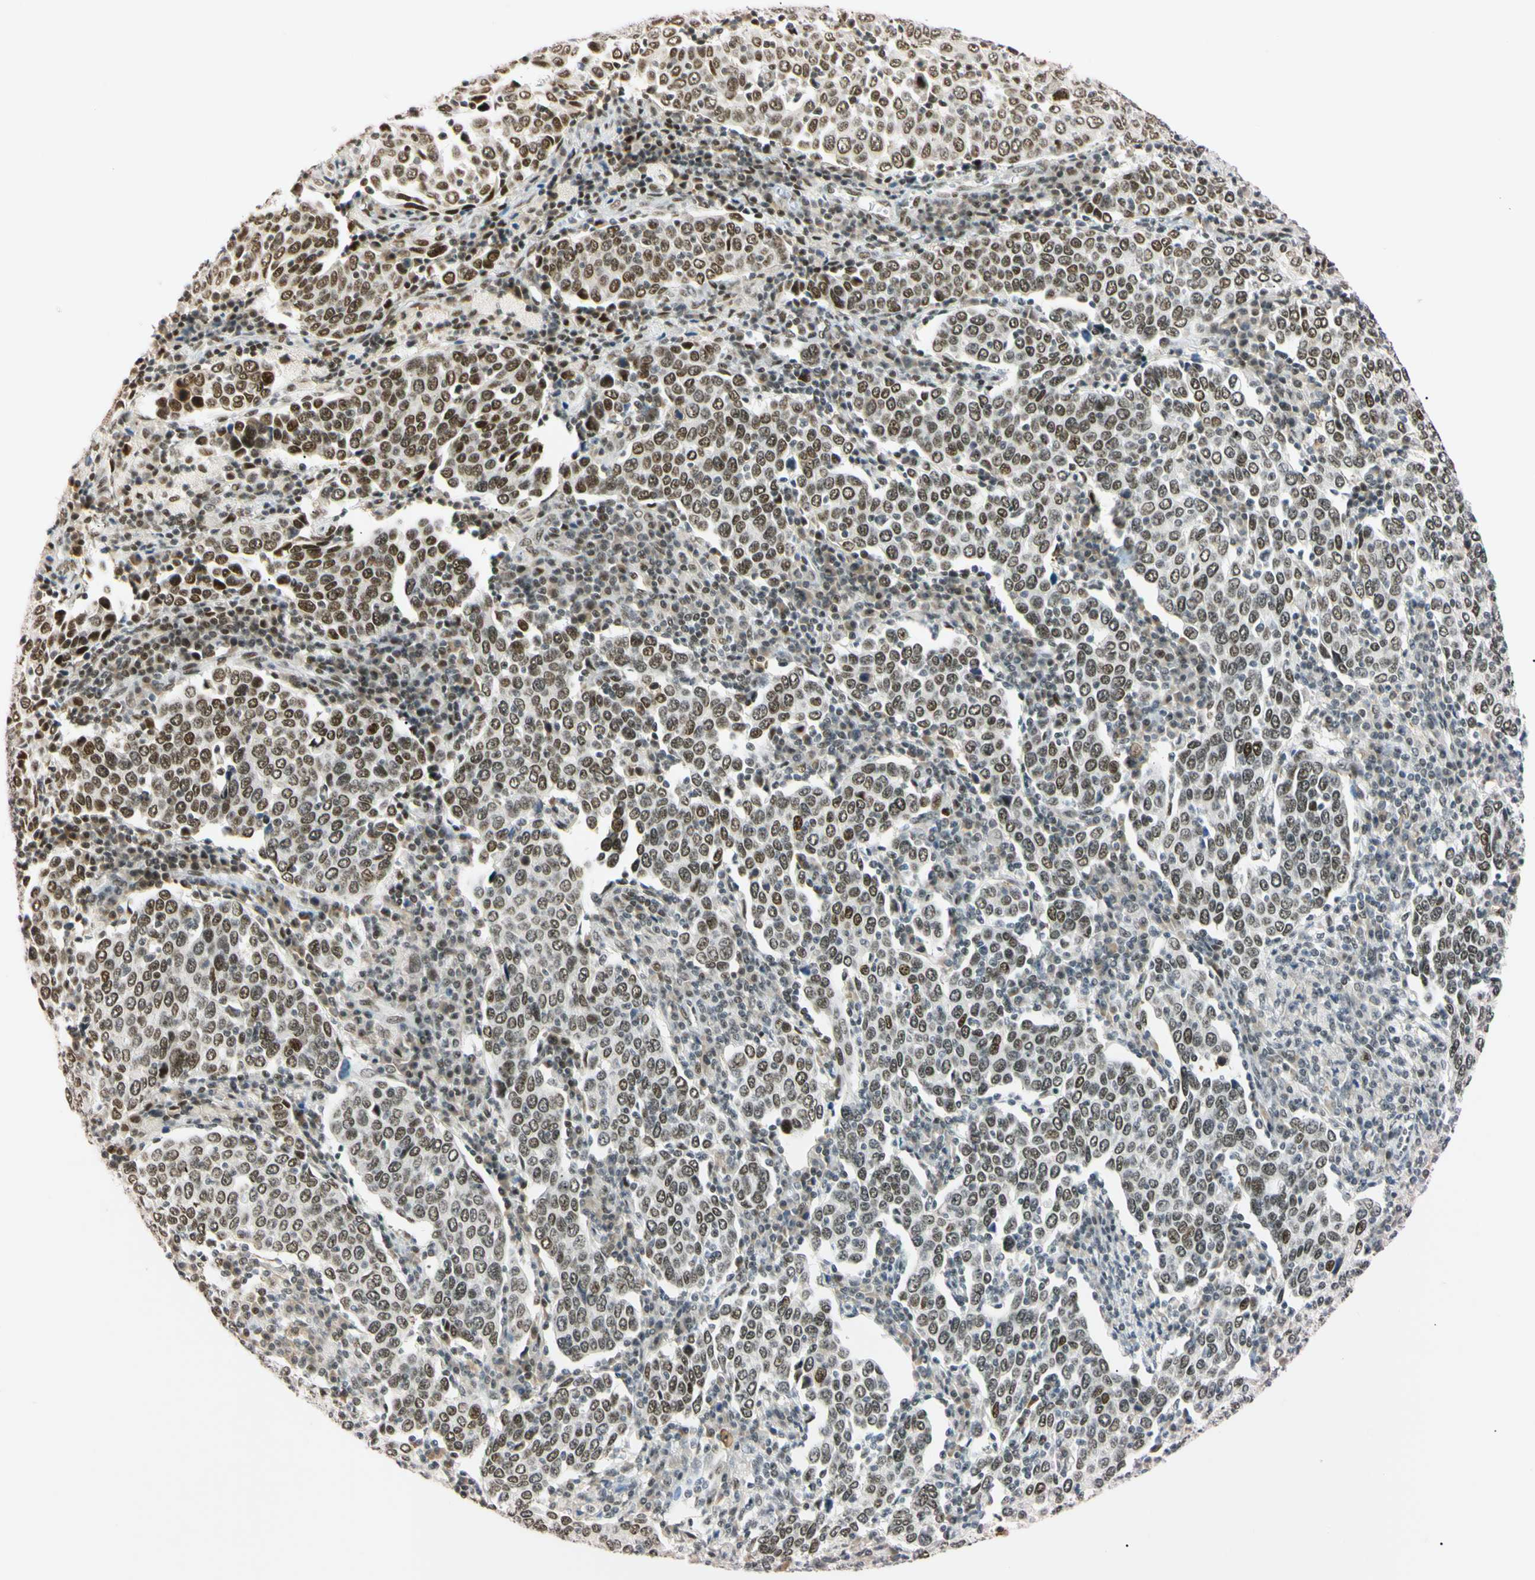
{"staining": {"intensity": "moderate", "quantity": ">75%", "location": "nuclear"}, "tissue": "cervical cancer", "cell_type": "Tumor cells", "image_type": "cancer", "snomed": [{"axis": "morphology", "description": "Squamous cell carcinoma, NOS"}, {"axis": "topography", "description": "Cervix"}], "caption": "Tumor cells display medium levels of moderate nuclear positivity in approximately >75% of cells in squamous cell carcinoma (cervical). Ihc stains the protein of interest in brown and the nuclei are stained blue.", "gene": "ZNF134", "patient": {"sex": "female", "age": 40}}